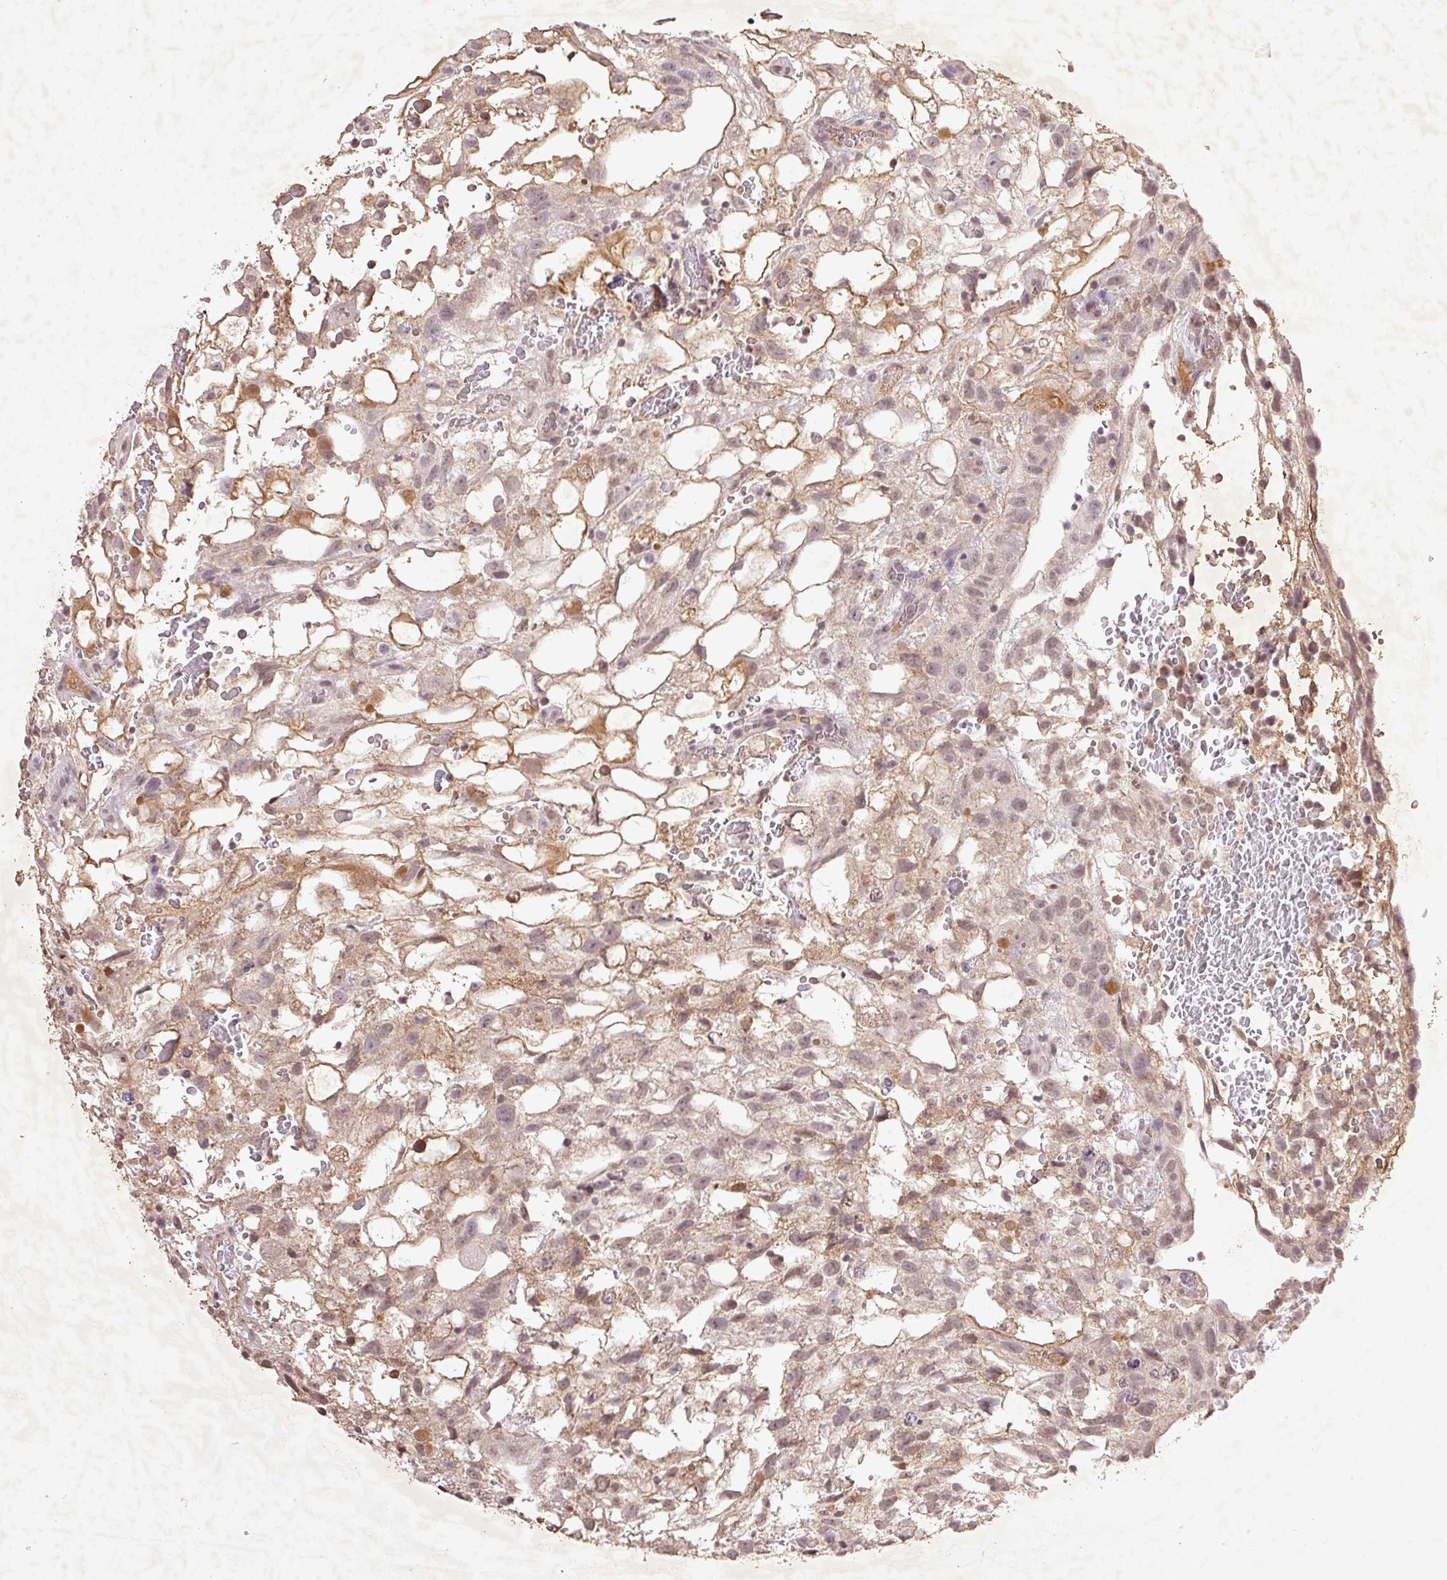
{"staining": {"intensity": "weak", "quantity": ">75%", "location": "cytoplasmic/membranous"}, "tissue": "testis cancer", "cell_type": "Tumor cells", "image_type": "cancer", "snomed": [{"axis": "morphology", "description": "Normal tissue, NOS"}, {"axis": "morphology", "description": "Carcinoma, Embryonal, NOS"}, {"axis": "topography", "description": "Testis"}], "caption": "This is an image of immunohistochemistry staining of testis embryonal carcinoma, which shows weak positivity in the cytoplasmic/membranous of tumor cells.", "gene": "FAM168B", "patient": {"sex": "male", "age": 32}}